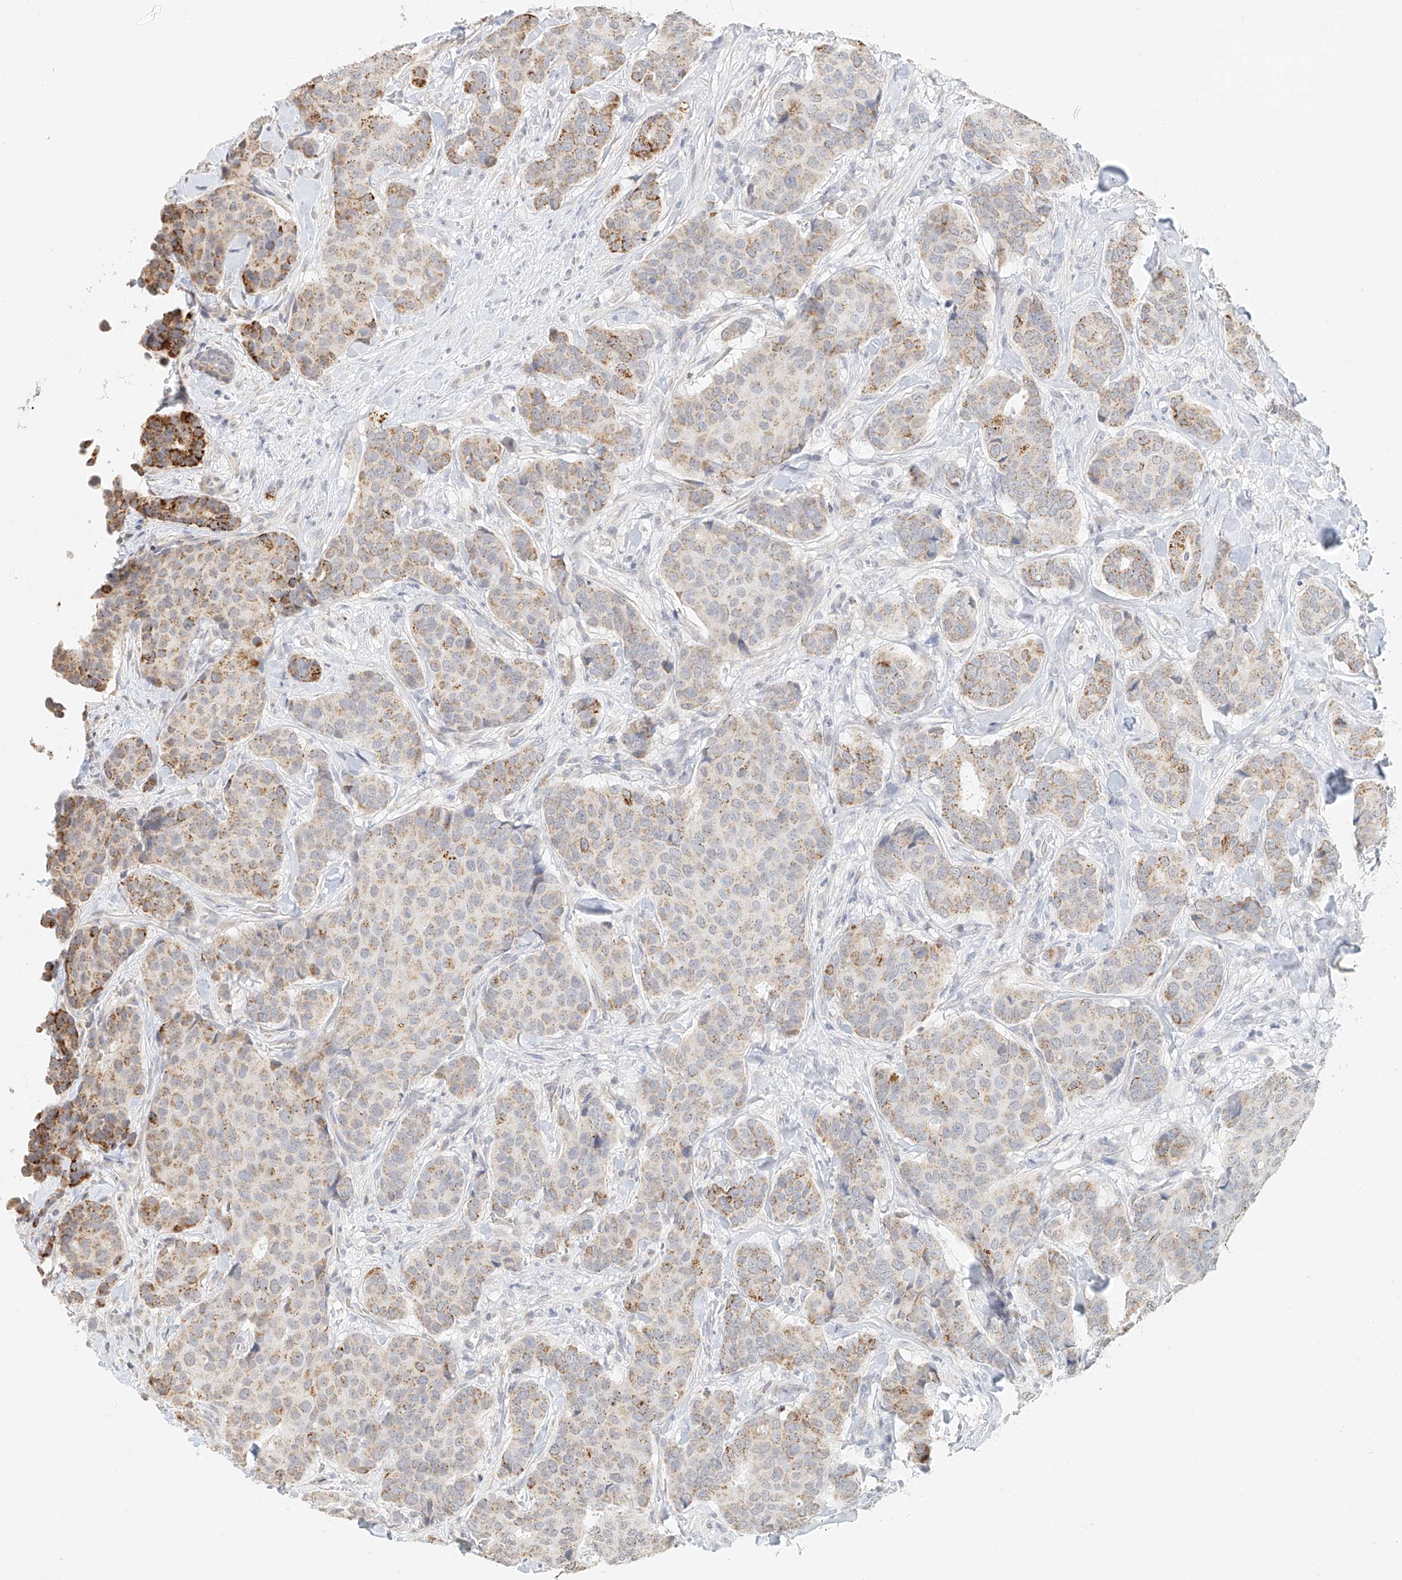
{"staining": {"intensity": "moderate", "quantity": "25%-75%", "location": "cytoplasmic/membranous"}, "tissue": "breast cancer", "cell_type": "Tumor cells", "image_type": "cancer", "snomed": [{"axis": "morphology", "description": "Duct carcinoma"}, {"axis": "topography", "description": "Breast"}], "caption": "Immunohistochemistry photomicrograph of neoplastic tissue: human breast cancer (infiltrating ductal carcinoma) stained using immunohistochemistry demonstrates medium levels of moderate protein expression localized specifically in the cytoplasmic/membranous of tumor cells, appearing as a cytoplasmic/membranous brown color.", "gene": "CXorf58", "patient": {"sex": "female", "age": 75}}